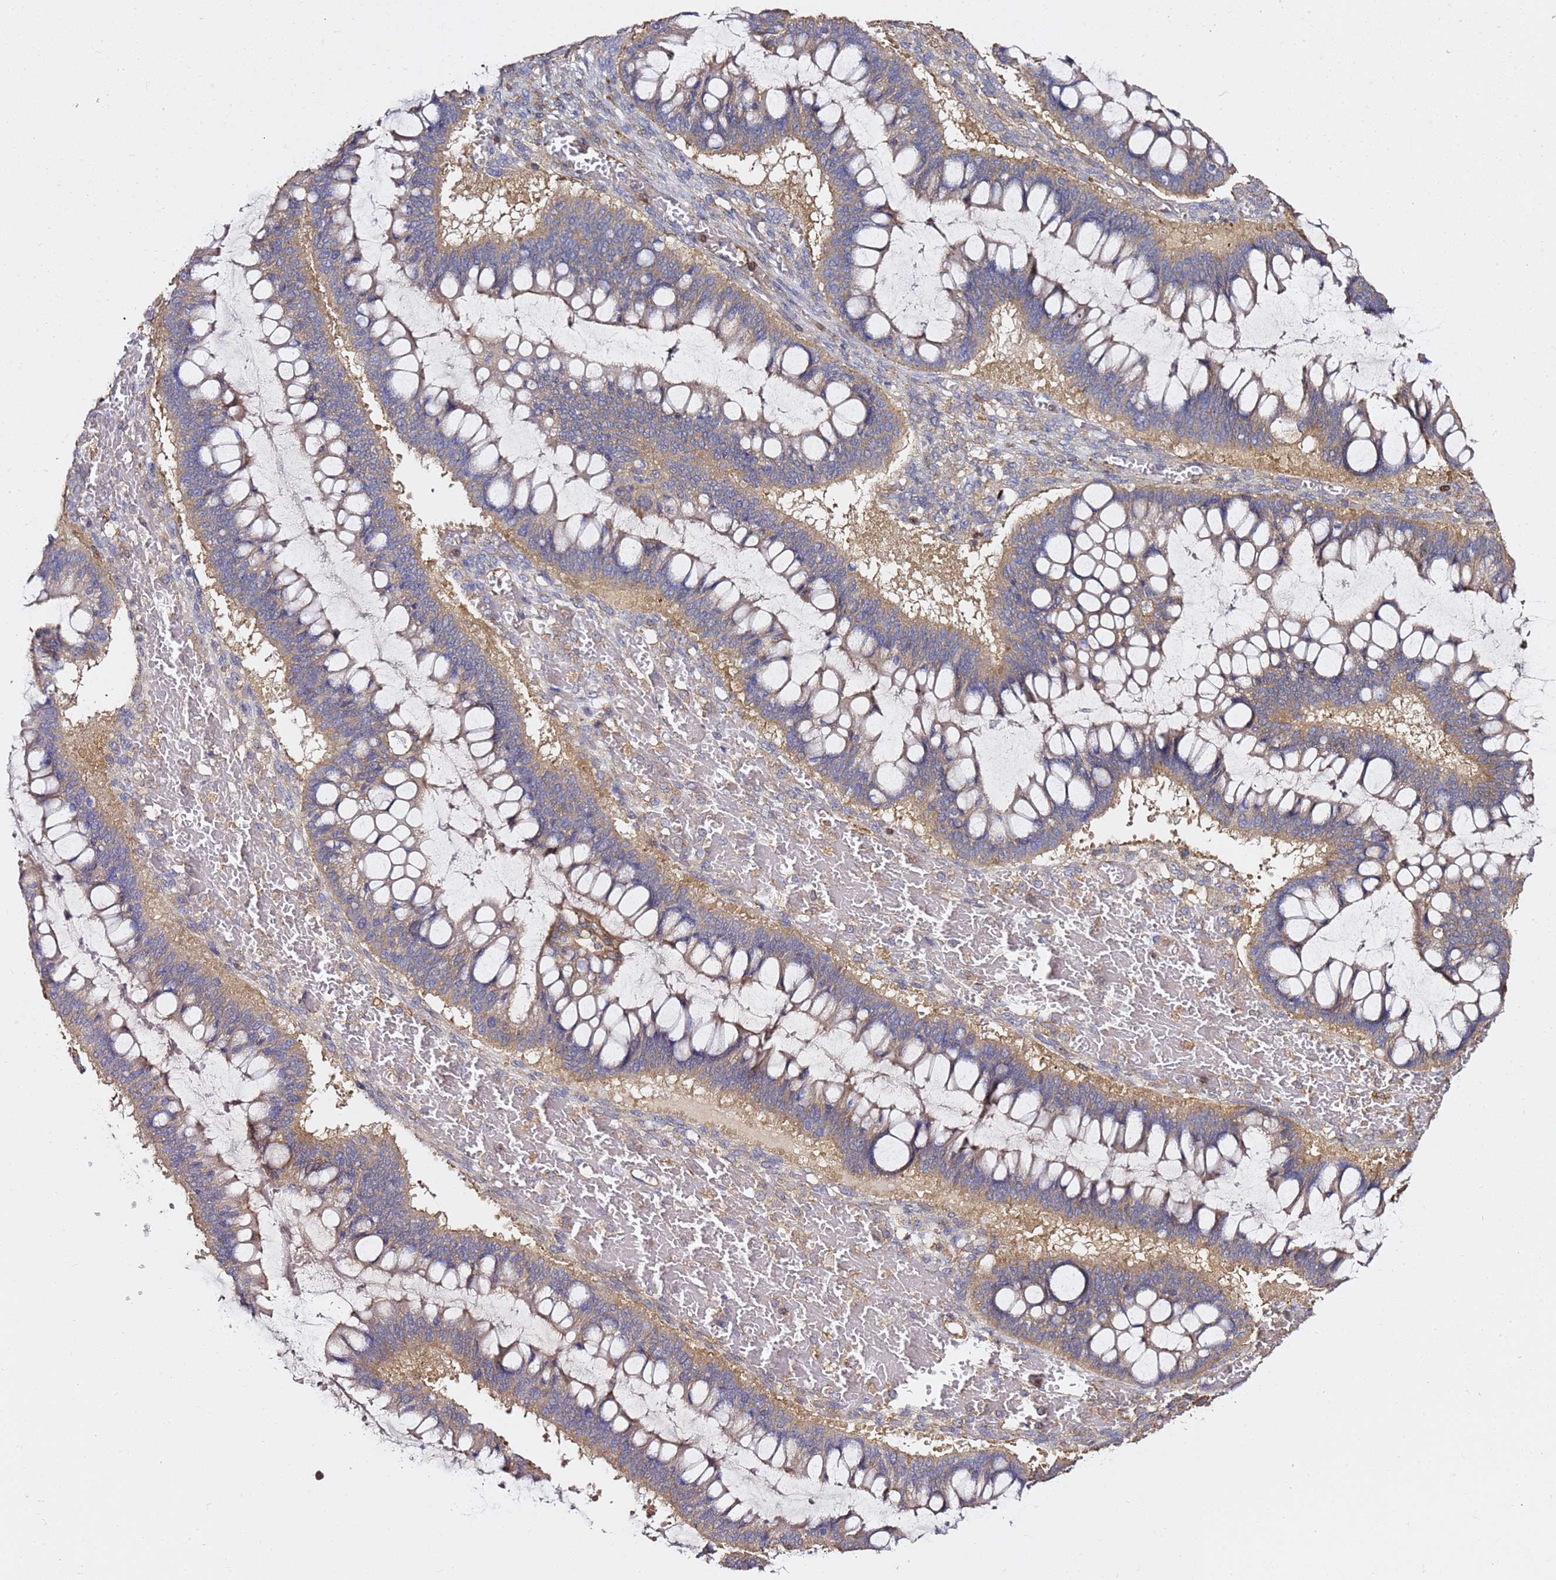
{"staining": {"intensity": "moderate", "quantity": ">75%", "location": "cytoplasmic/membranous"}, "tissue": "ovarian cancer", "cell_type": "Tumor cells", "image_type": "cancer", "snomed": [{"axis": "morphology", "description": "Cystadenocarcinoma, mucinous, NOS"}, {"axis": "topography", "description": "Ovary"}], "caption": "Tumor cells show moderate cytoplasmic/membranous expression in about >75% of cells in ovarian mucinous cystadenocarcinoma. The staining was performed using DAB, with brown indicating positive protein expression. Nuclei are stained blue with hematoxylin.", "gene": "ZFP36L2", "patient": {"sex": "female", "age": 73}}